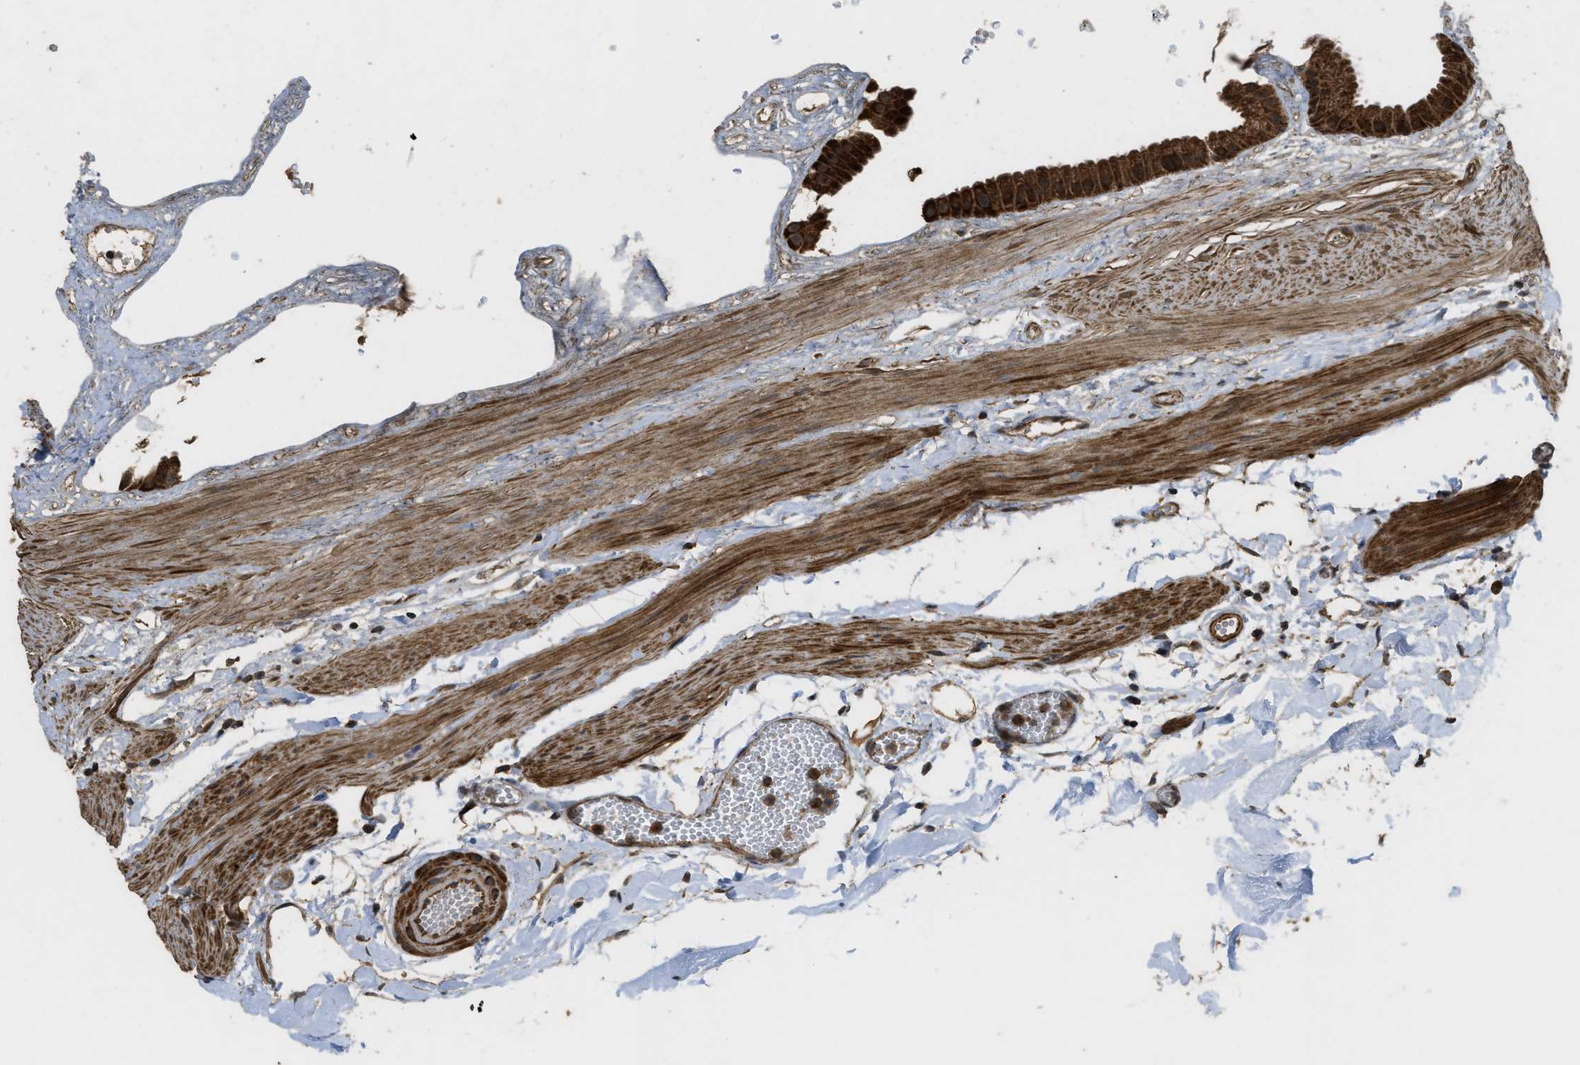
{"staining": {"intensity": "strong", "quantity": ">75%", "location": "cytoplasmic/membranous"}, "tissue": "gallbladder", "cell_type": "Glandular cells", "image_type": "normal", "snomed": [{"axis": "morphology", "description": "Normal tissue, NOS"}, {"axis": "topography", "description": "Gallbladder"}], "caption": "Immunohistochemical staining of unremarkable human gallbladder shows high levels of strong cytoplasmic/membranous positivity in about >75% of glandular cells.", "gene": "CTPS1", "patient": {"sex": "female", "age": 64}}